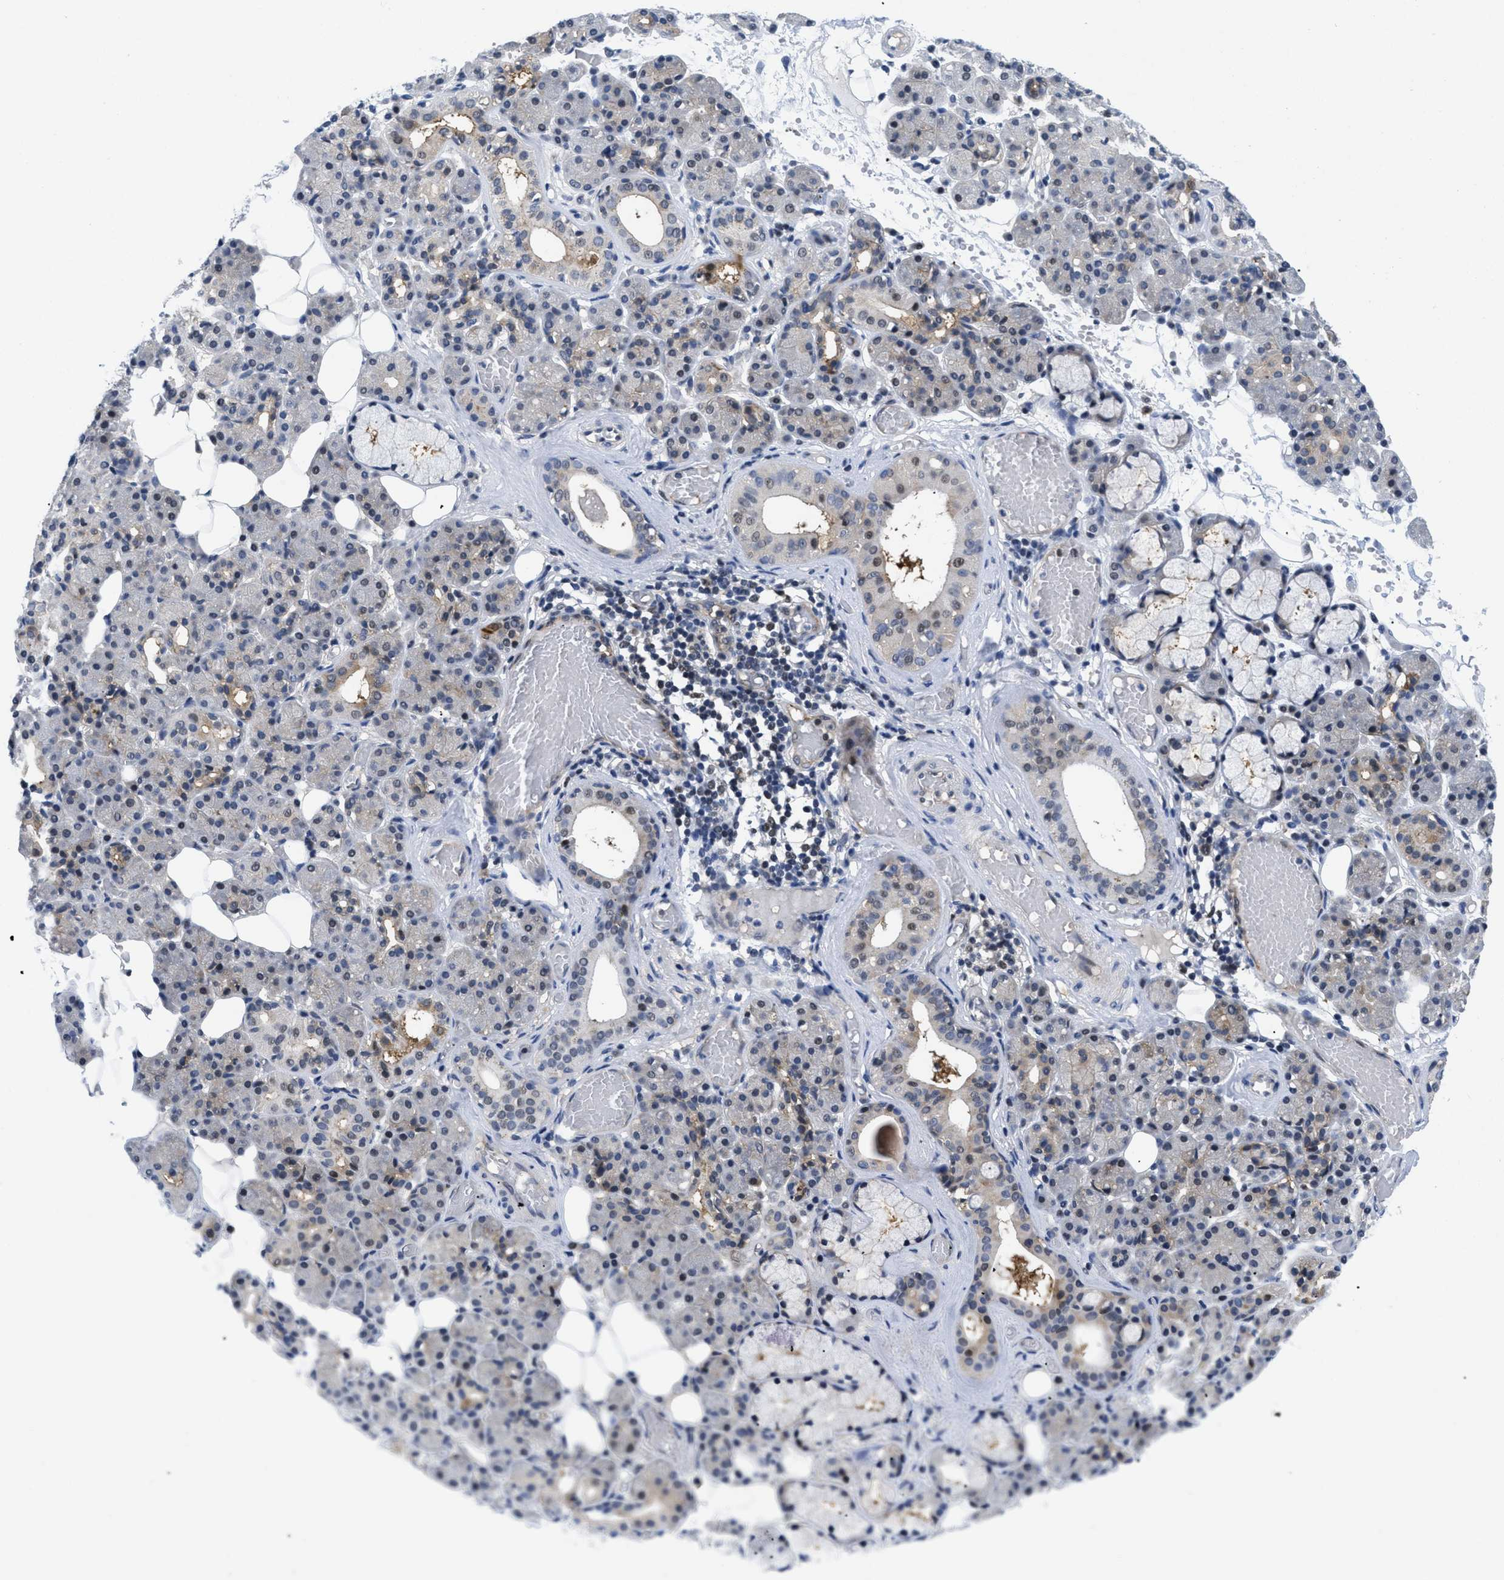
{"staining": {"intensity": "moderate", "quantity": "<25%", "location": "nuclear"}, "tissue": "salivary gland", "cell_type": "Glandular cells", "image_type": "normal", "snomed": [{"axis": "morphology", "description": "Normal tissue, NOS"}, {"axis": "topography", "description": "Salivary gland"}], "caption": "Moderate nuclear expression for a protein is present in approximately <25% of glandular cells of unremarkable salivary gland using IHC.", "gene": "SLC29A2", "patient": {"sex": "male", "age": 63}}